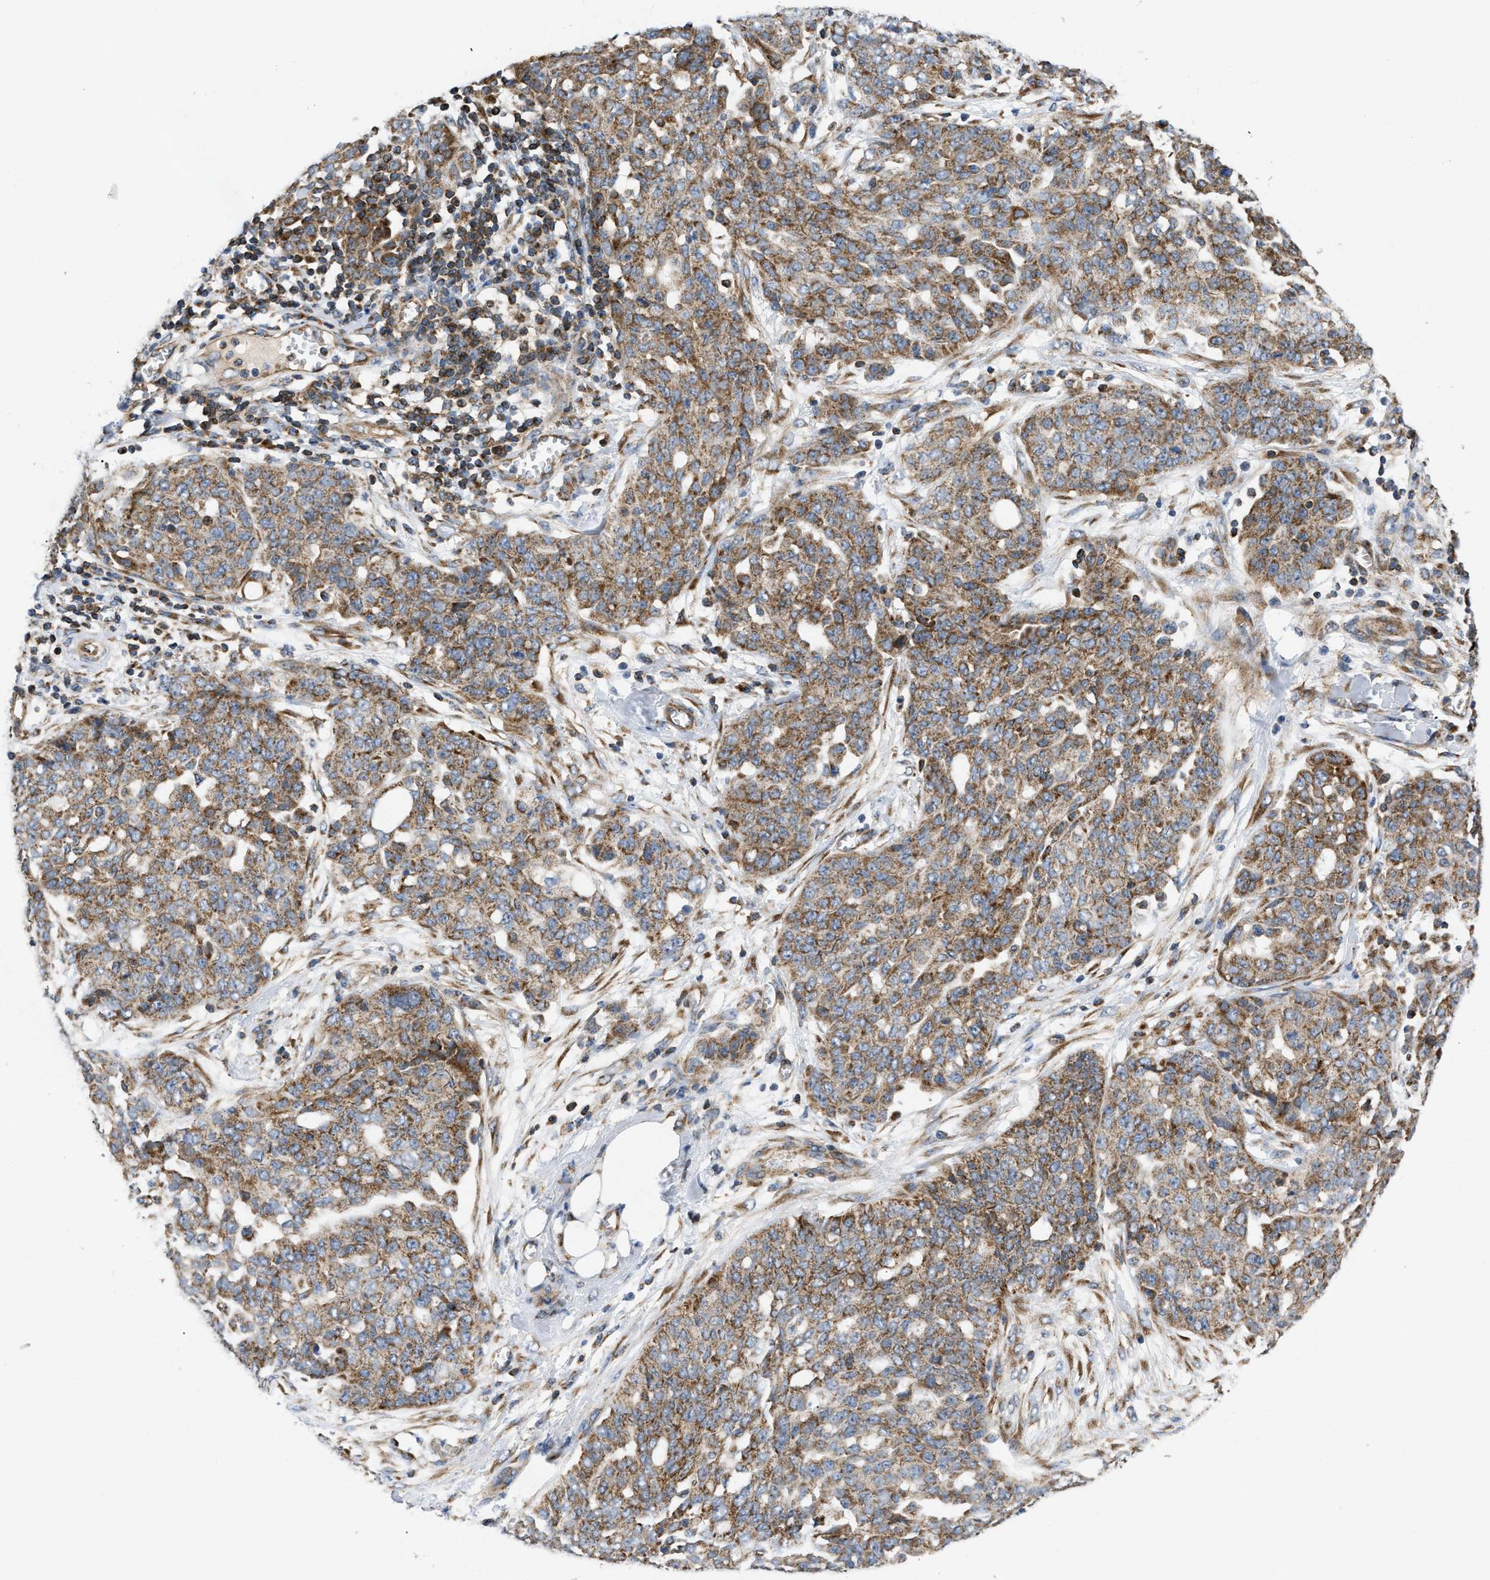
{"staining": {"intensity": "moderate", "quantity": ">75%", "location": "cytoplasmic/membranous"}, "tissue": "ovarian cancer", "cell_type": "Tumor cells", "image_type": "cancer", "snomed": [{"axis": "morphology", "description": "Cystadenocarcinoma, serous, NOS"}, {"axis": "topography", "description": "Soft tissue"}, {"axis": "topography", "description": "Ovary"}], "caption": "An image of human serous cystadenocarcinoma (ovarian) stained for a protein reveals moderate cytoplasmic/membranous brown staining in tumor cells.", "gene": "OPTN", "patient": {"sex": "female", "age": 57}}